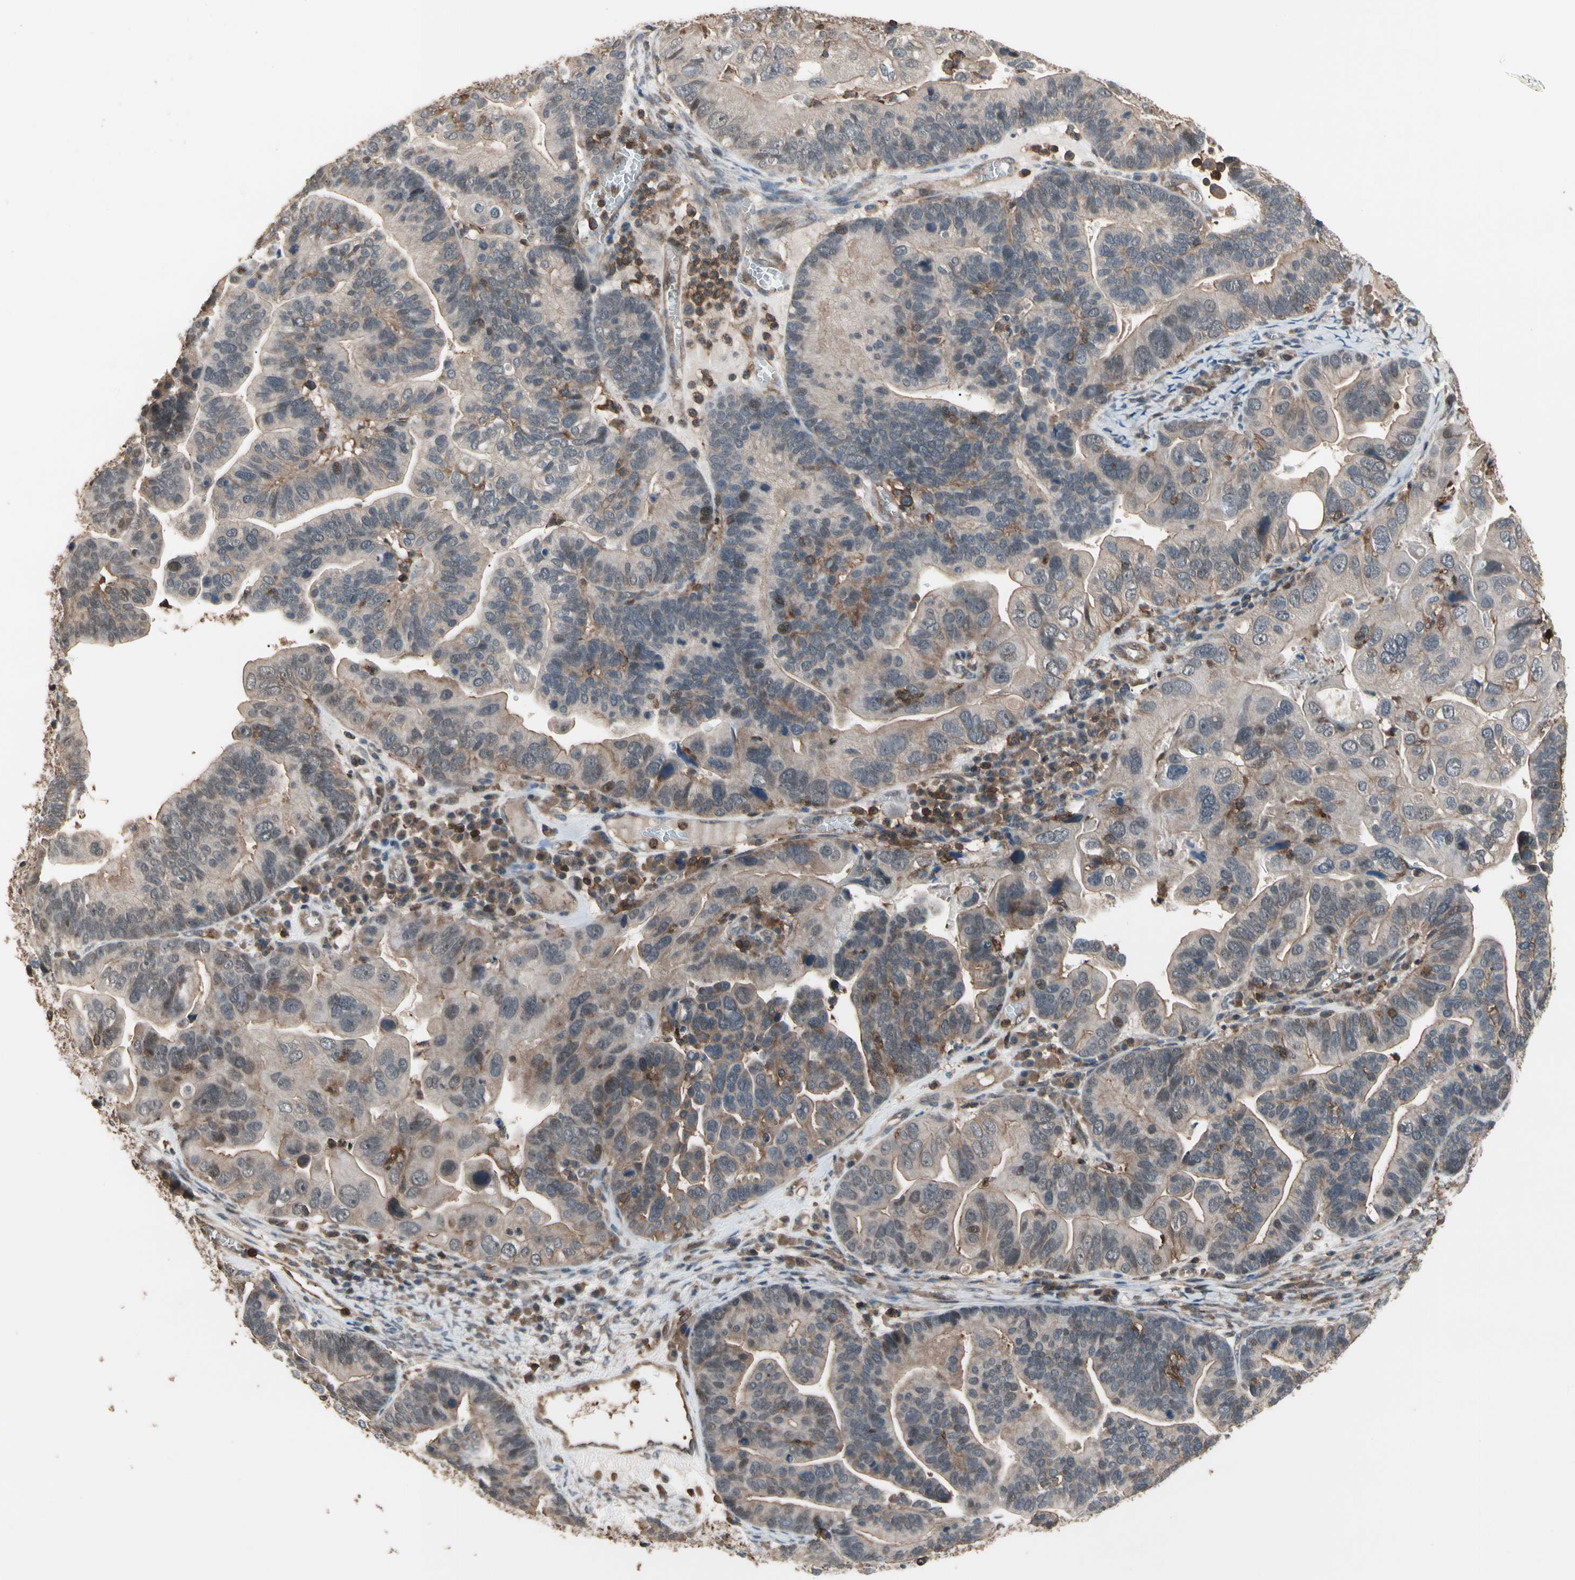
{"staining": {"intensity": "weak", "quantity": "25%-75%", "location": "cytoplasmic/membranous"}, "tissue": "ovarian cancer", "cell_type": "Tumor cells", "image_type": "cancer", "snomed": [{"axis": "morphology", "description": "Cystadenocarcinoma, serous, NOS"}, {"axis": "topography", "description": "Ovary"}], "caption": "A photomicrograph showing weak cytoplasmic/membranous positivity in about 25%-75% of tumor cells in serous cystadenocarcinoma (ovarian), as visualized by brown immunohistochemical staining.", "gene": "MAPK13", "patient": {"sex": "female", "age": 56}}